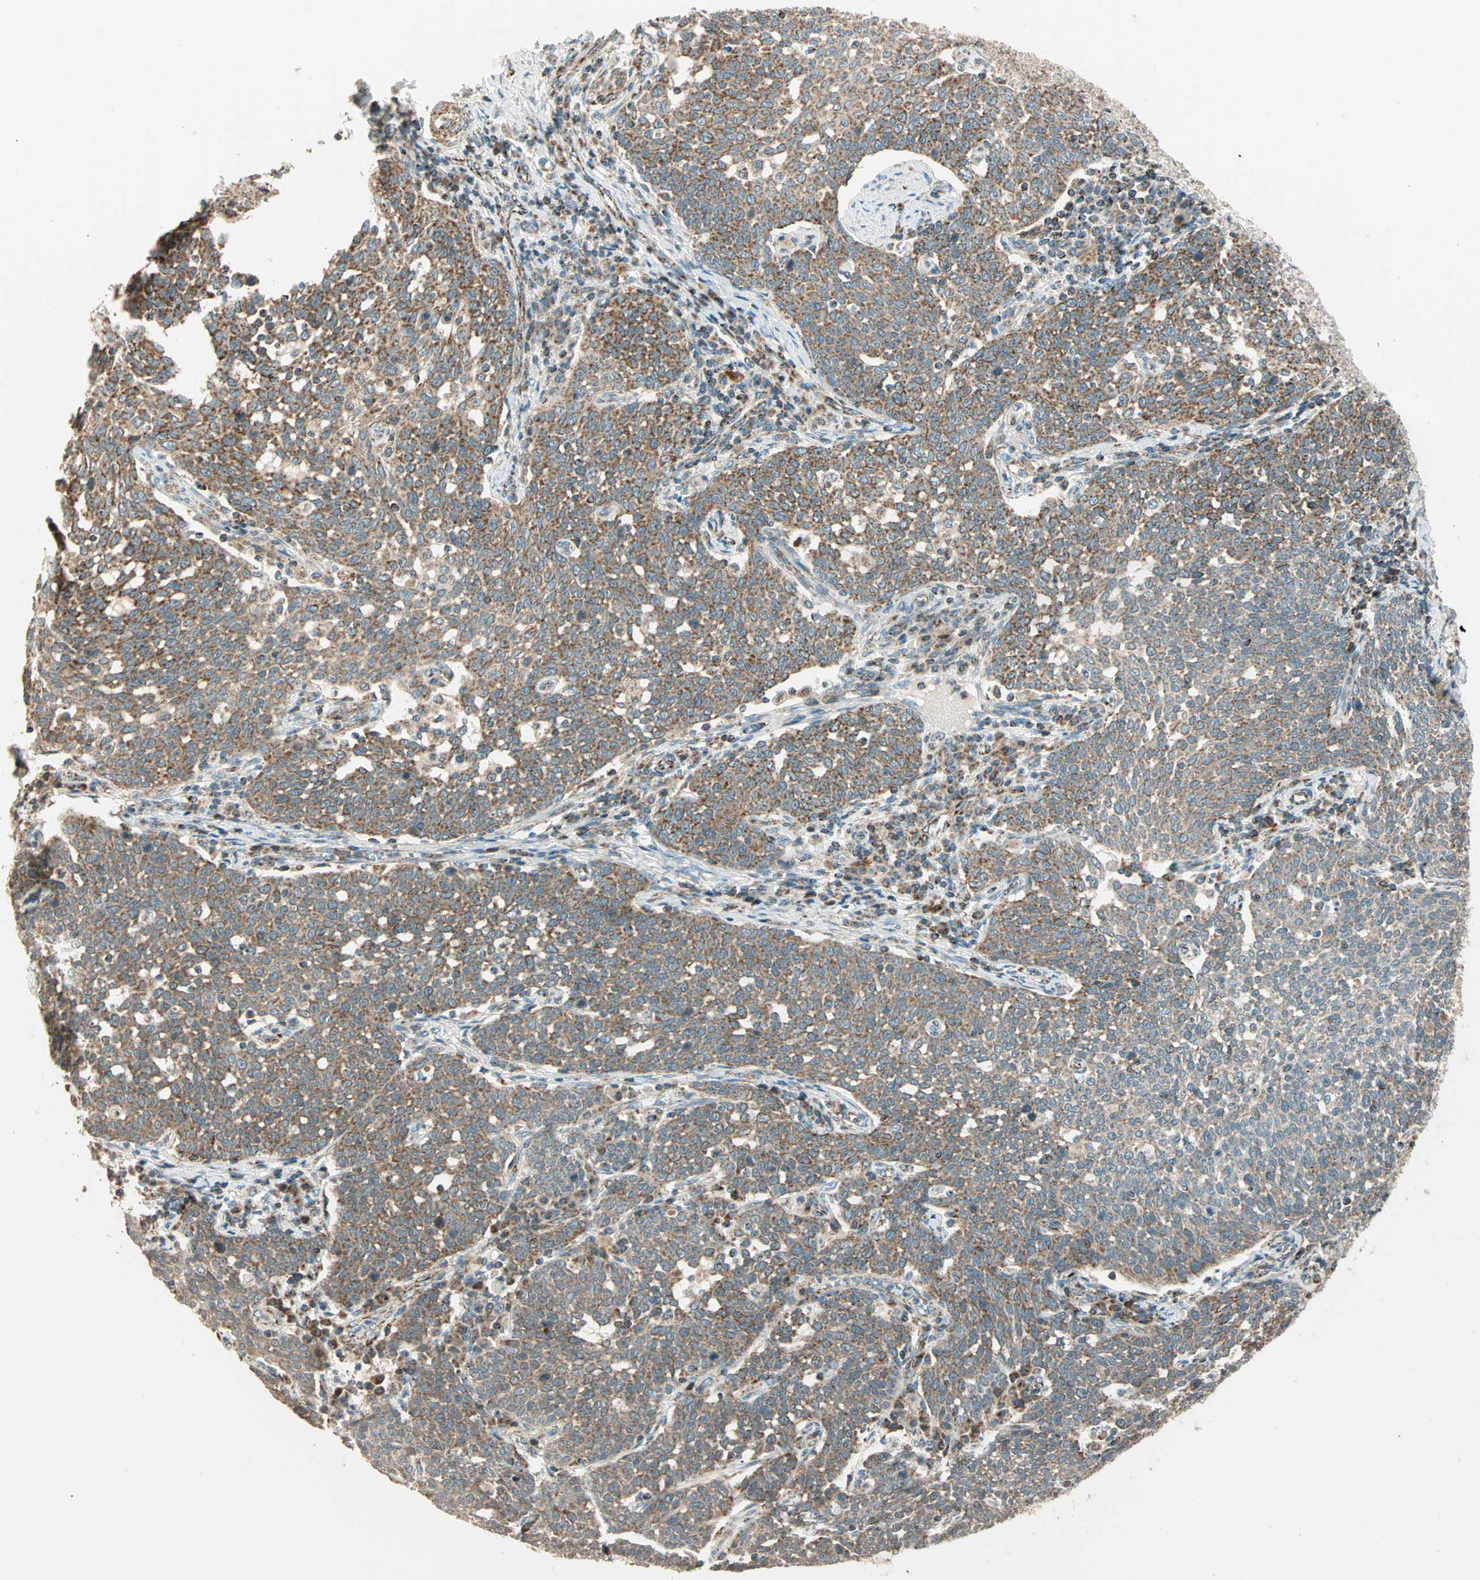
{"staining": {"intensity": "weak", "quantity": ">75%", "location": "cytoplasmic/membranous"}, "tissue": "cervical cancer", "cell_type": "Tumor cells", "image_type": "cancer", "snomed": [{"axis": "morphology", "description": "Squamous cell carcinoma, NOS"}, {"axis": "topography", "description": "Cervix"}], "caption": "Immunohistochemistry (IHC) of human cervical cancer (squamous cell carcinoma) reveals low levels of weak cytoplasmic/membranous staining in about >75% of tumor cells.", "gene": "SPRY4", "patient": {"sex": "female", "age": 34}}